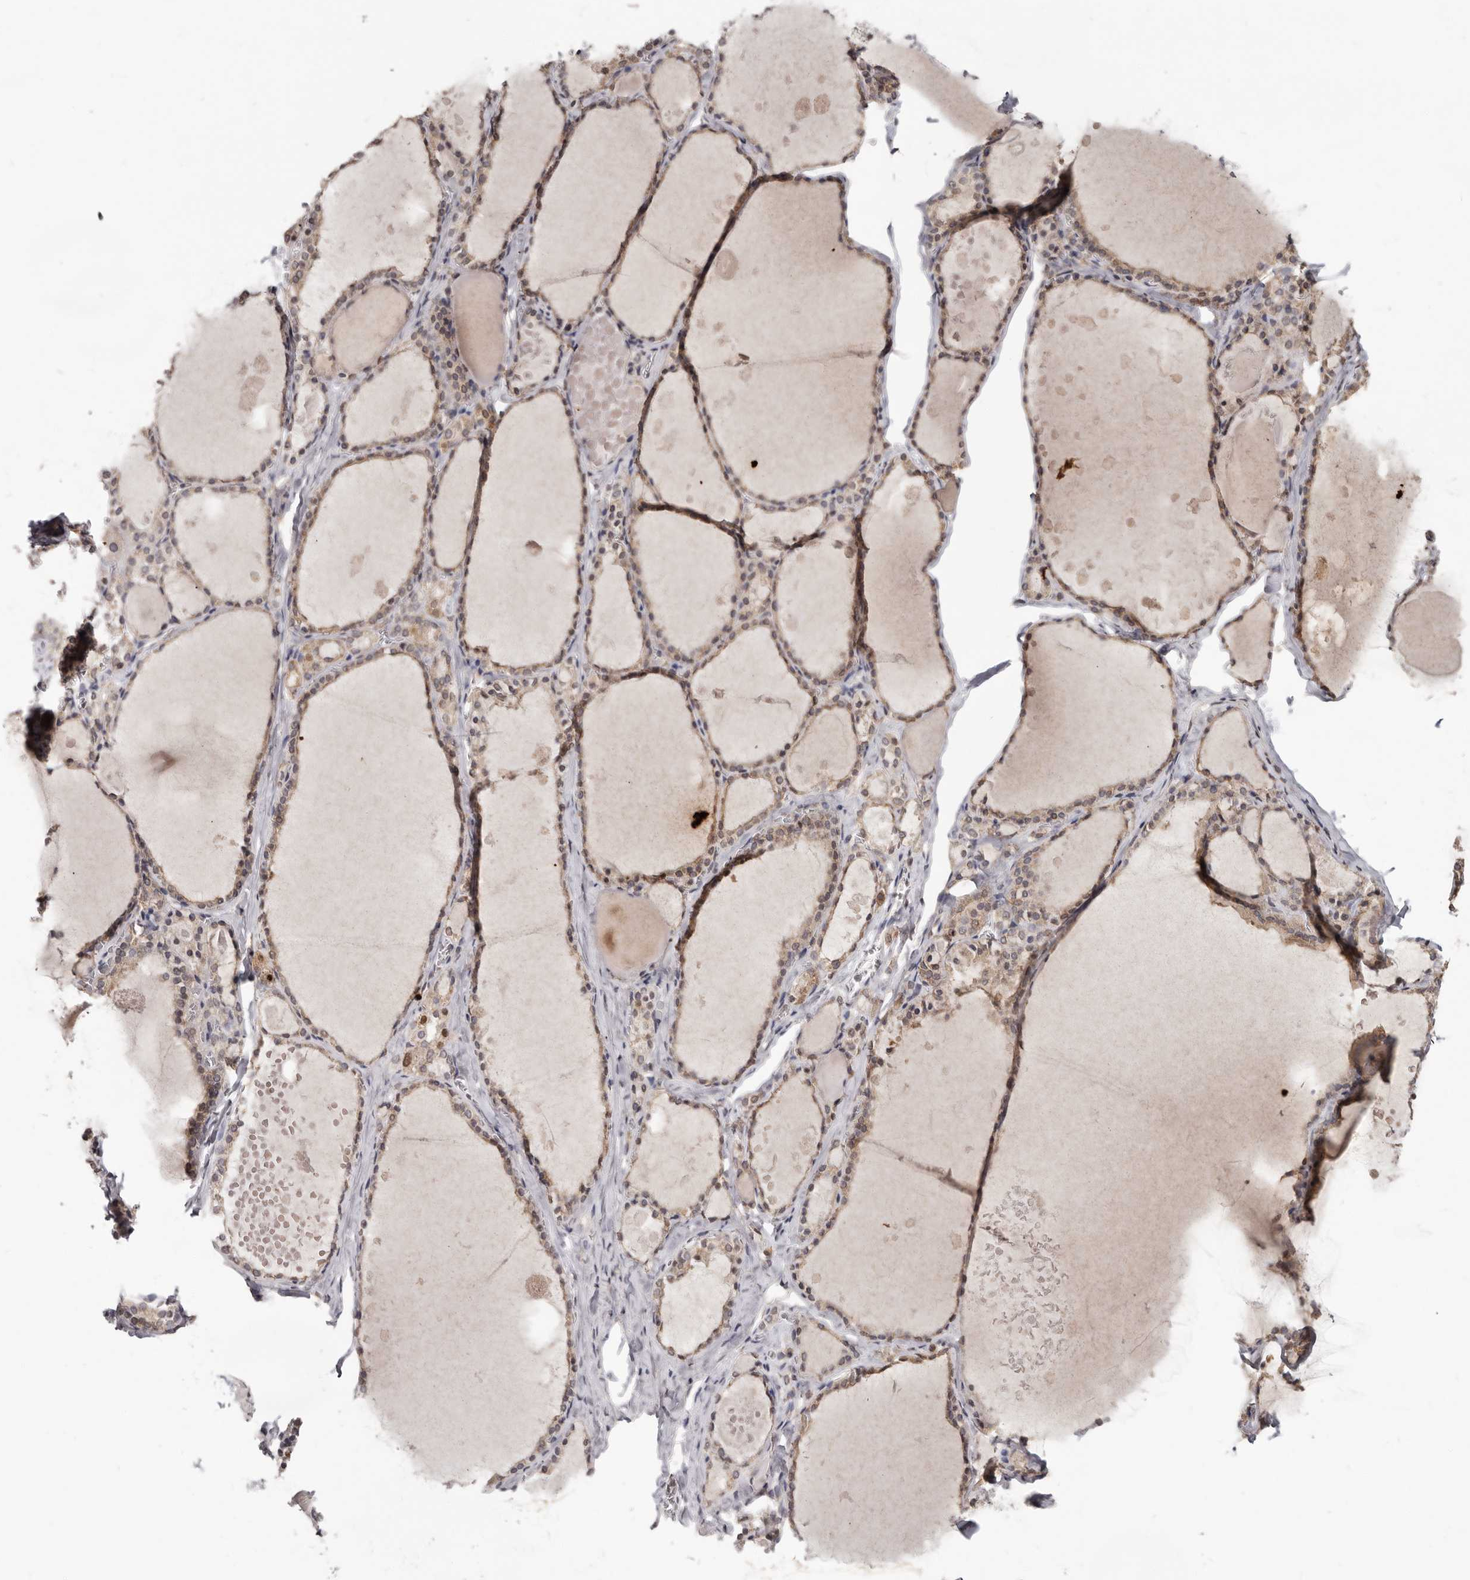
{"staining": {"intensity": "moderate", "quantity": ">75%", "location": "cytoplasmic/membranous"}, "tissue": "thyroid gland", "cell_type": "Glandular cells", "image_type": "normal", "snomed": [{"axis": "morphology", "description": "Normal tissue, NOS"}, {"axis": "topography", "description": "Thyroid gland"}], "caption": "Normal thyroid gland was stained to show a protein in brown. There is medium levels of moderate cytoplasmic/membranous expression in about >75% of glandular cells. (DAB = brown stain, brightfield microscopy at high magnification).", "gene": "LINGO2", "patient": {"sex": "male", "age": 56}}